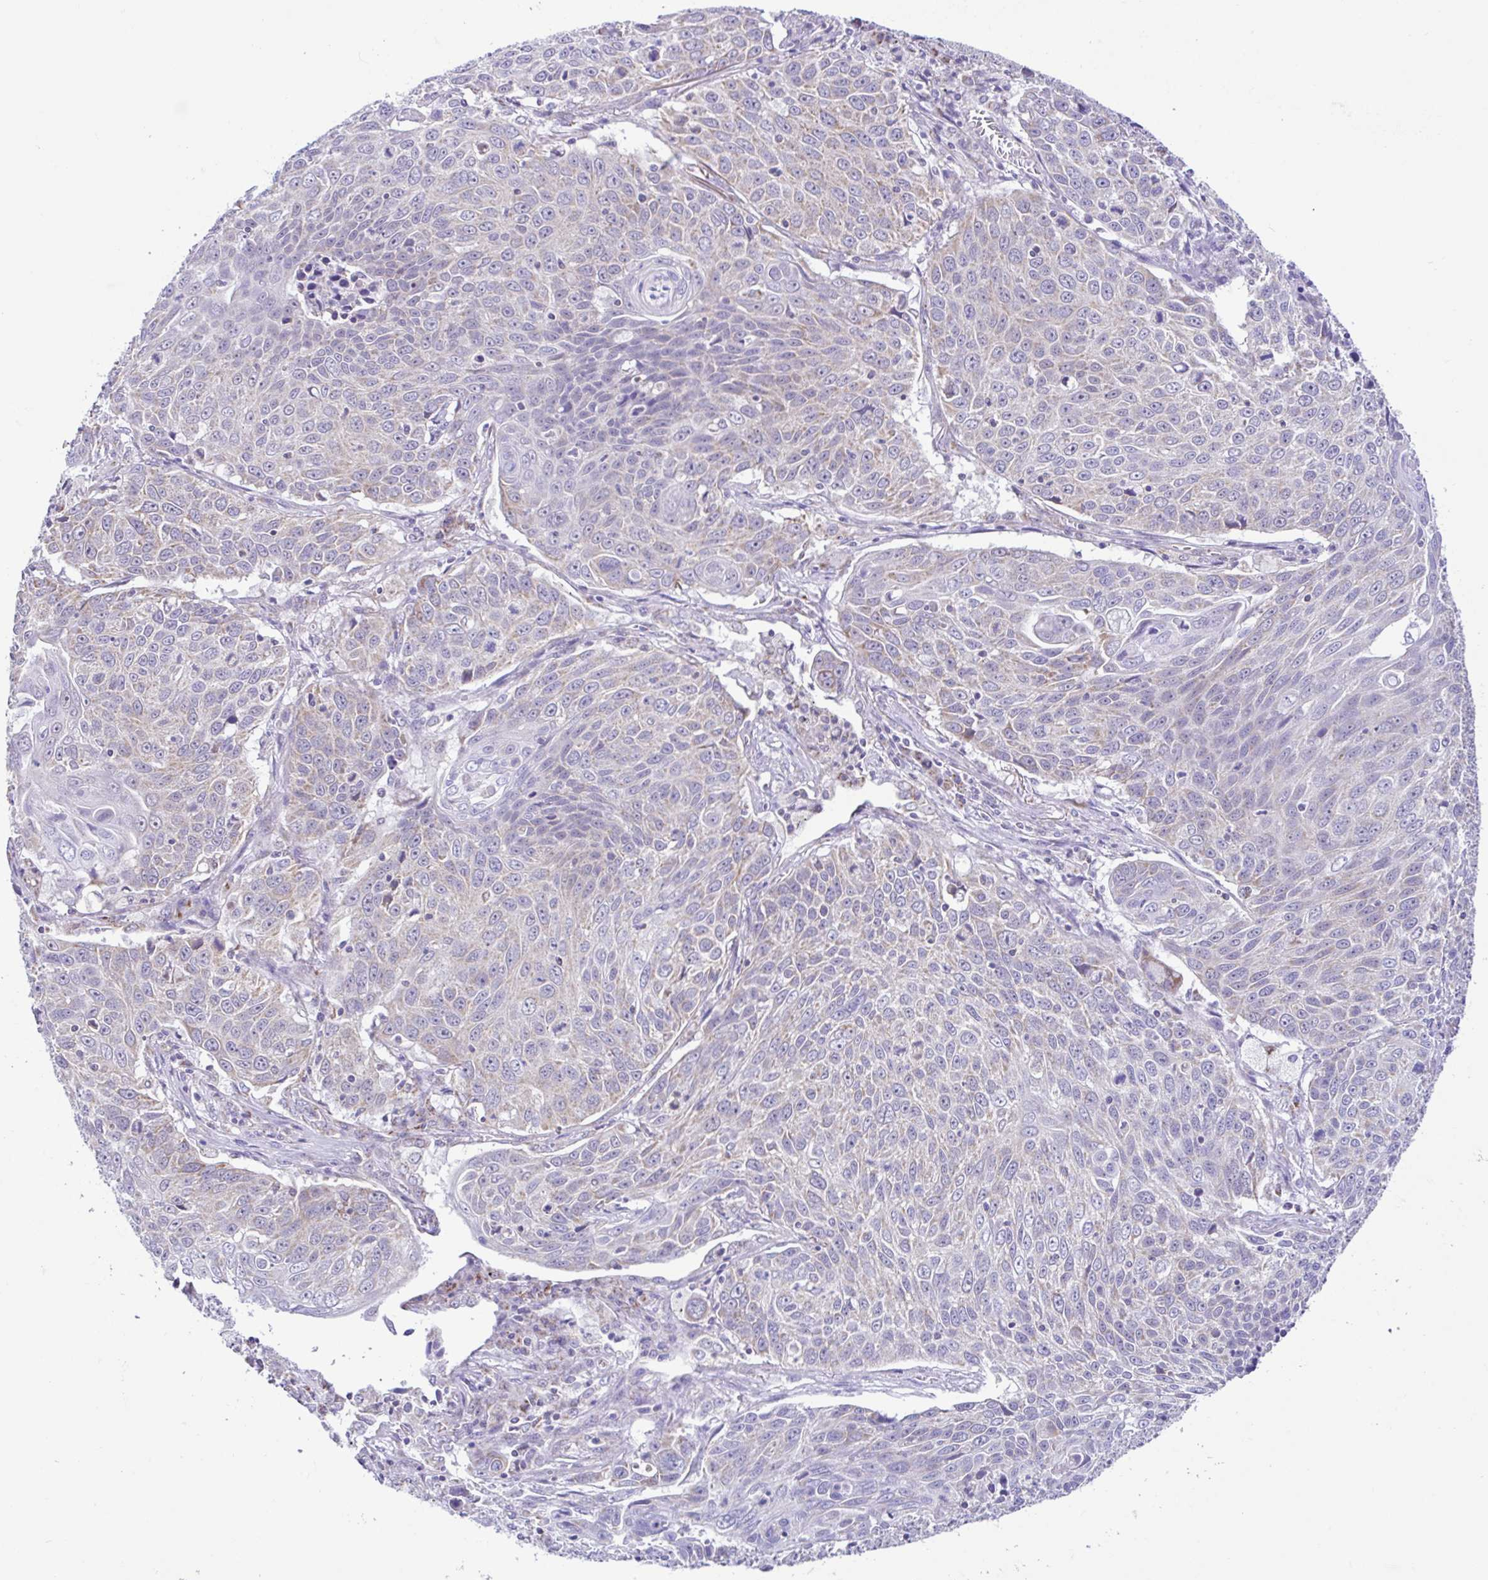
{"staining": {"intensity": "weak", "quantity": "<25%", "location": "cytoplasmic/membranous"}, "tissue": "lung cancer", "cell_type": "Tumor cells", "image_type": "cancer", "snomed": [{"axis": "morphology", "description": "Squamous cell carcinoma, NOS"}, {"axis": "topography", "description": "Lung"}], "caption": "The micrograph demonstrates no staining of tumor cells in lung cancer (squamous cell carcinoma).", "gene": "NDUFS2", "patient": {"sex": "male", "age": 78}}